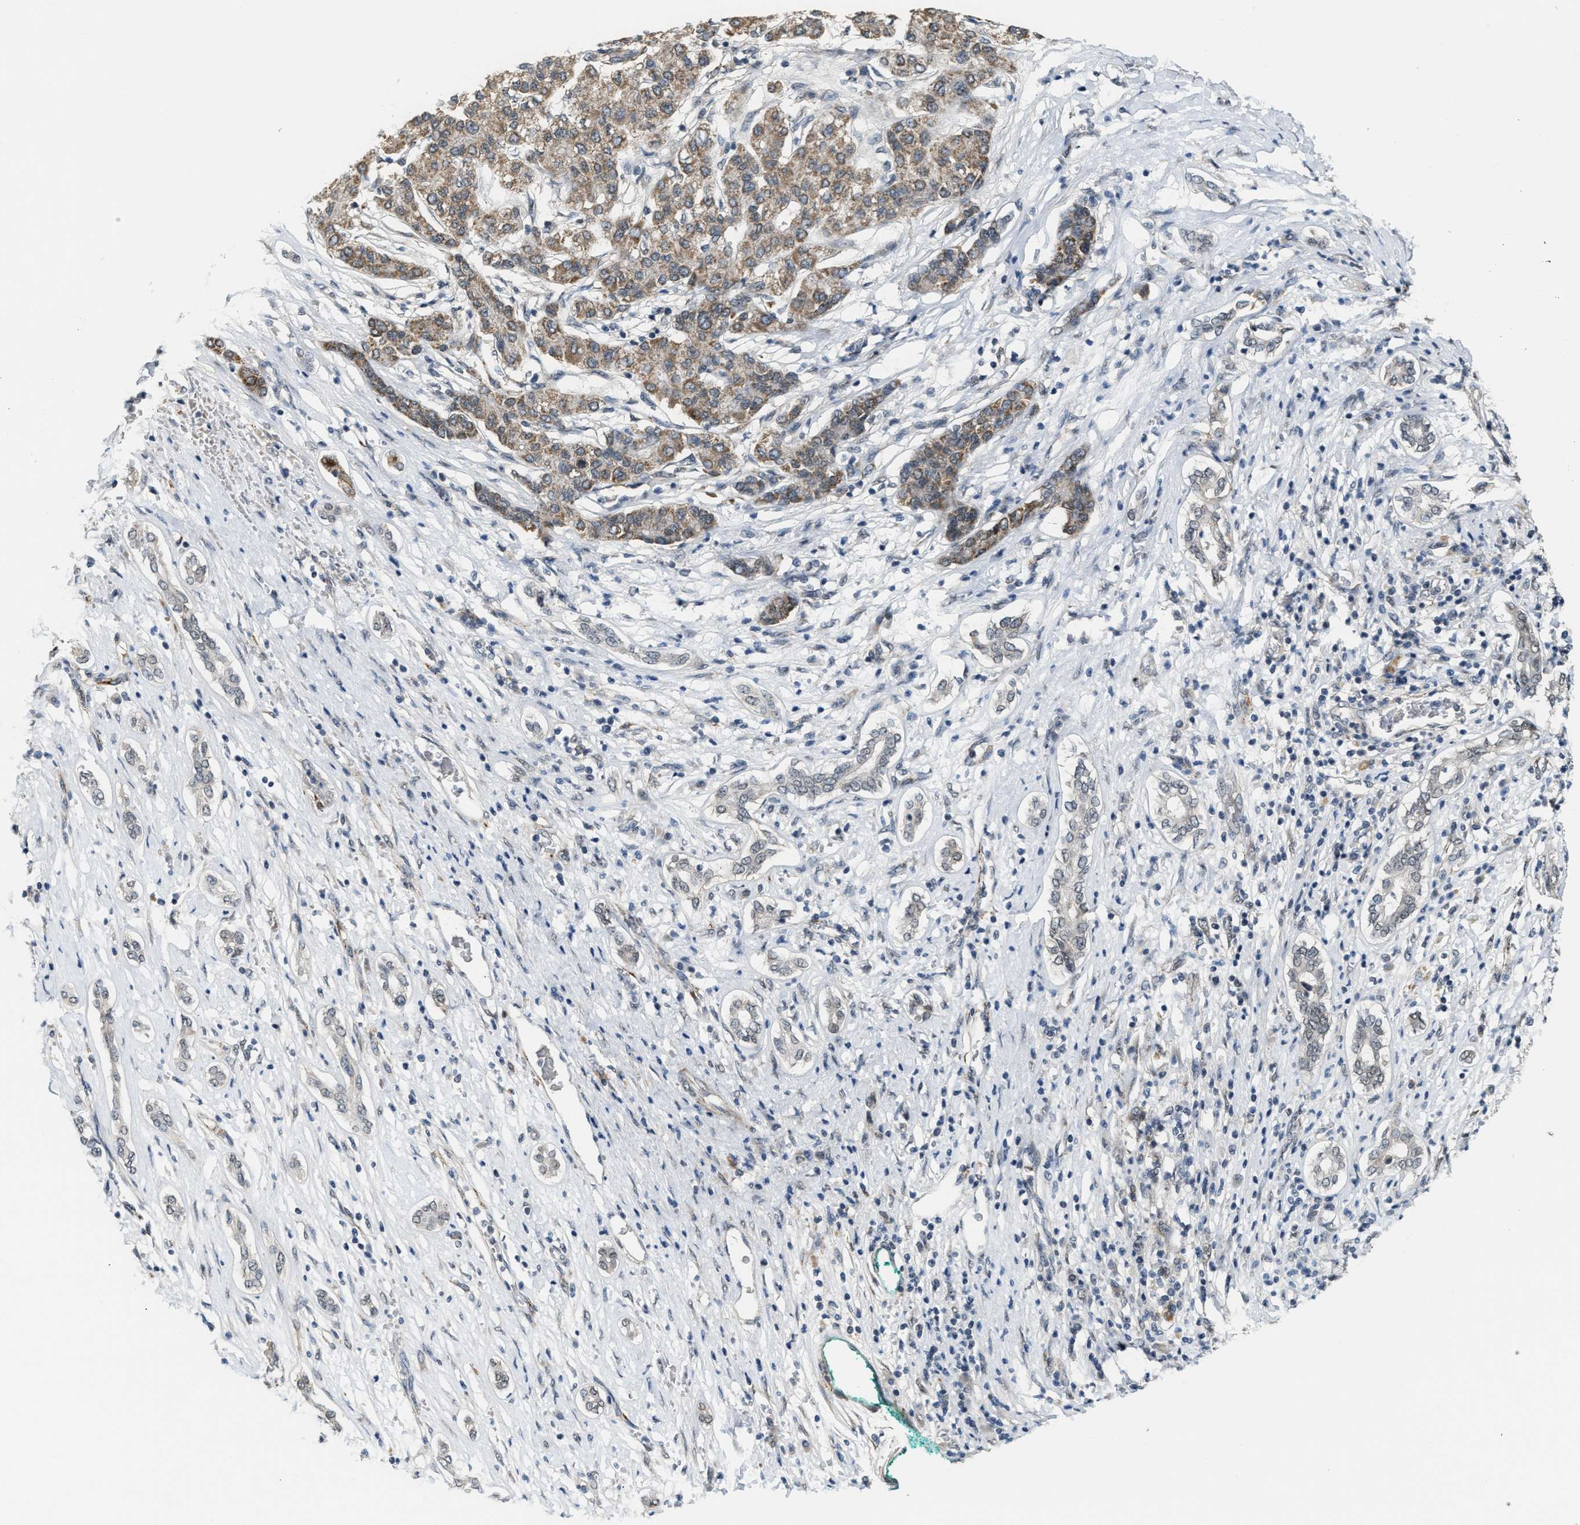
{"staining": {"intensity": "weak", "quantity": ">75%", "location": "cytoplasmic/membranous"}, "tissue": "liver cancer", "cell_type": "Tumor cells", "image_type": "cancer", "snomed": [{"axis": "morphology", "description": "Carcinoma, Hepatocellular, NOS"}, {"axis": "topography", "description": "Liver"}], "caption": "Immunohistochemical staining of human liver hepatocellular carcinoma demonstrates weak cytoplasmic/membranous protein expression in about >75% of tumor cells.", "gene": "KIF24", "patient": {"sex": "male", "age": 65}}